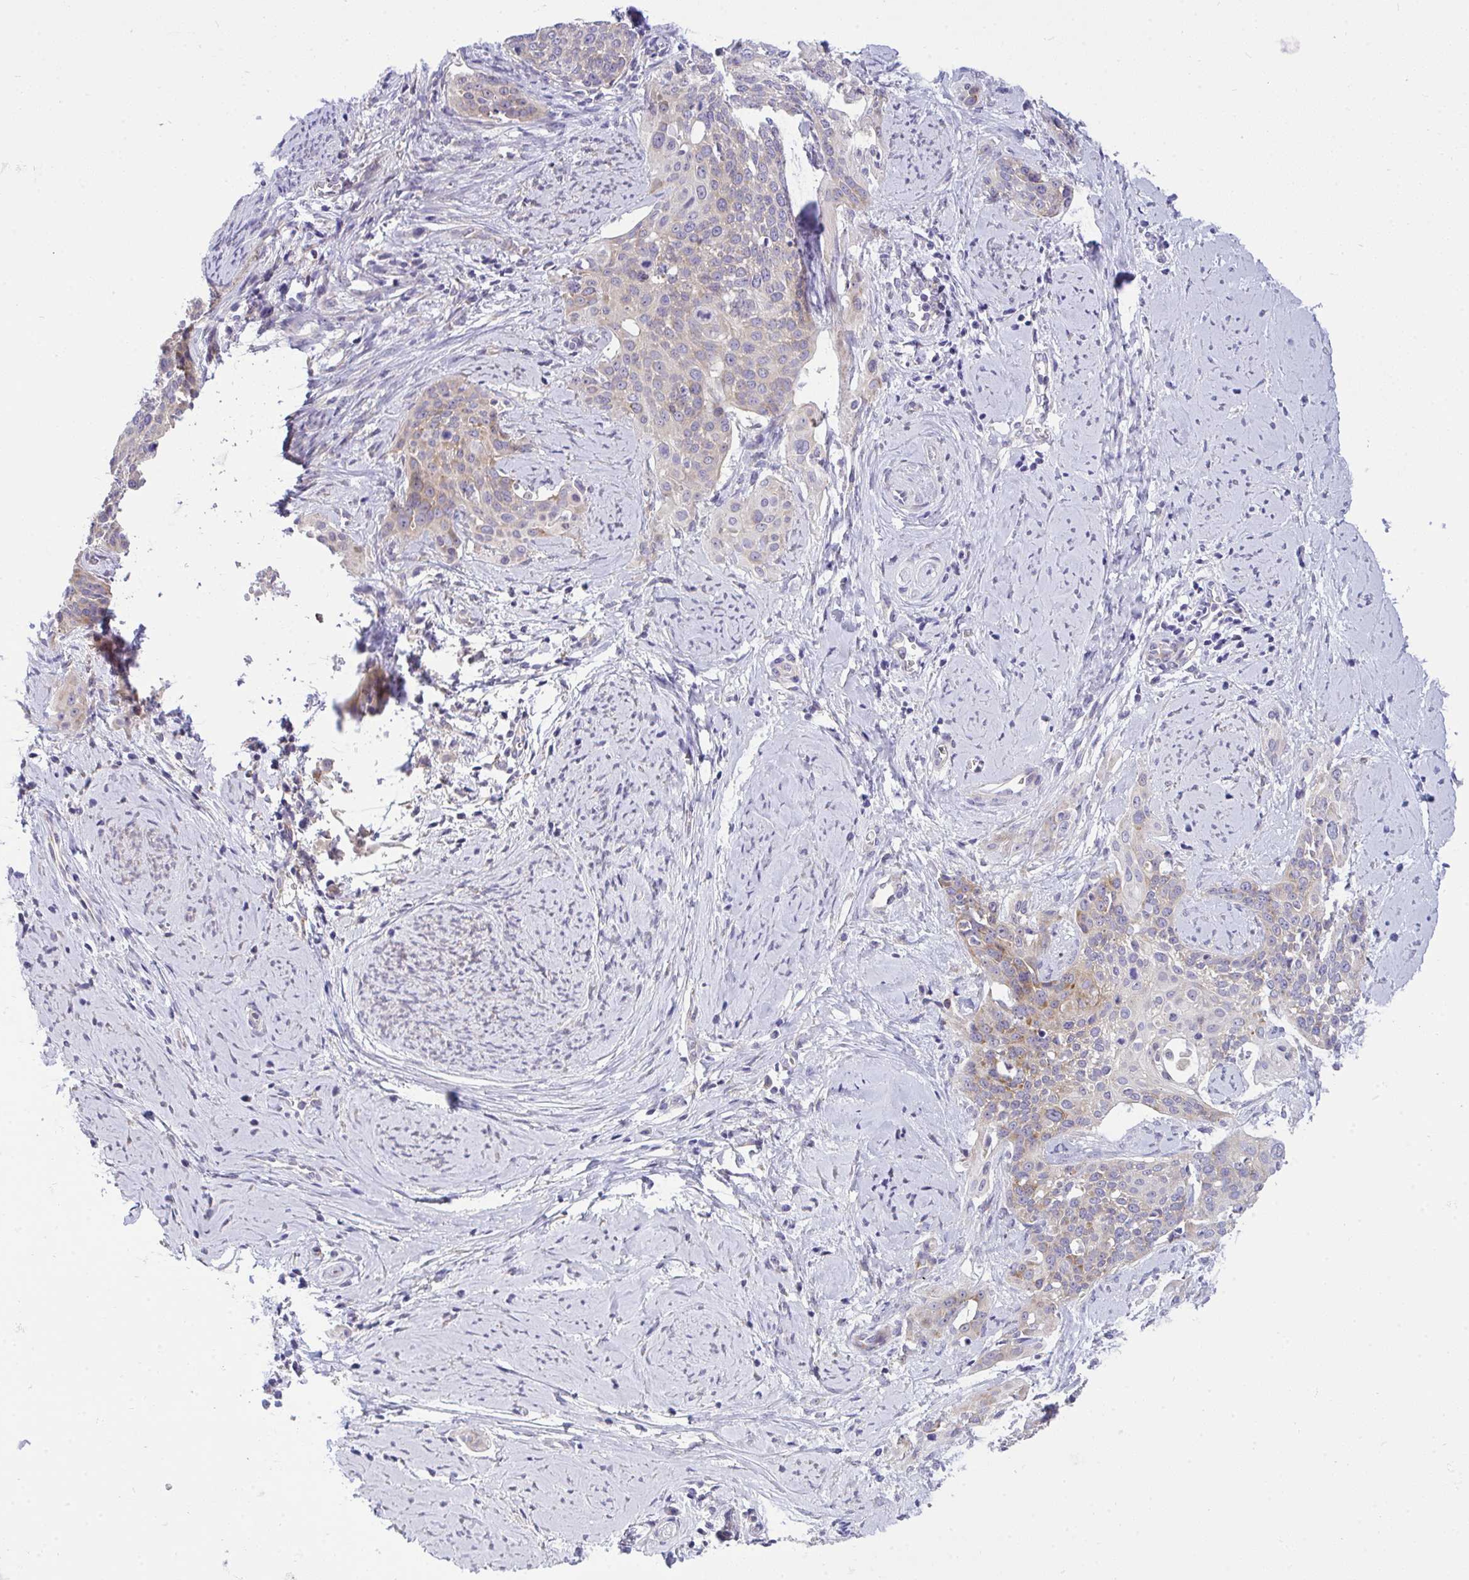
{"staining": {"intensity": "weak", "quantity": "25%-75%", "location": "cytoplasmic/membranous"}, "tissue": "cervical cancer", "cell_type": "Tumor cells", "image_type": "cancer", "snomed": [{"axis": "morphology", "description": "Squamous cell carcinoma, NOS"}, {"axis": "topography", "description": "Cervix"}], "caption": "Immunohistochemical staining of human cervical cancer (squamous cell carcinoma) displays low levels of weak cytoplasmic/membranous protein staining in about 25%-75% of tumor cells.", "gene": "VGLL3", "patient": {"sex": "female", "age": 44}}